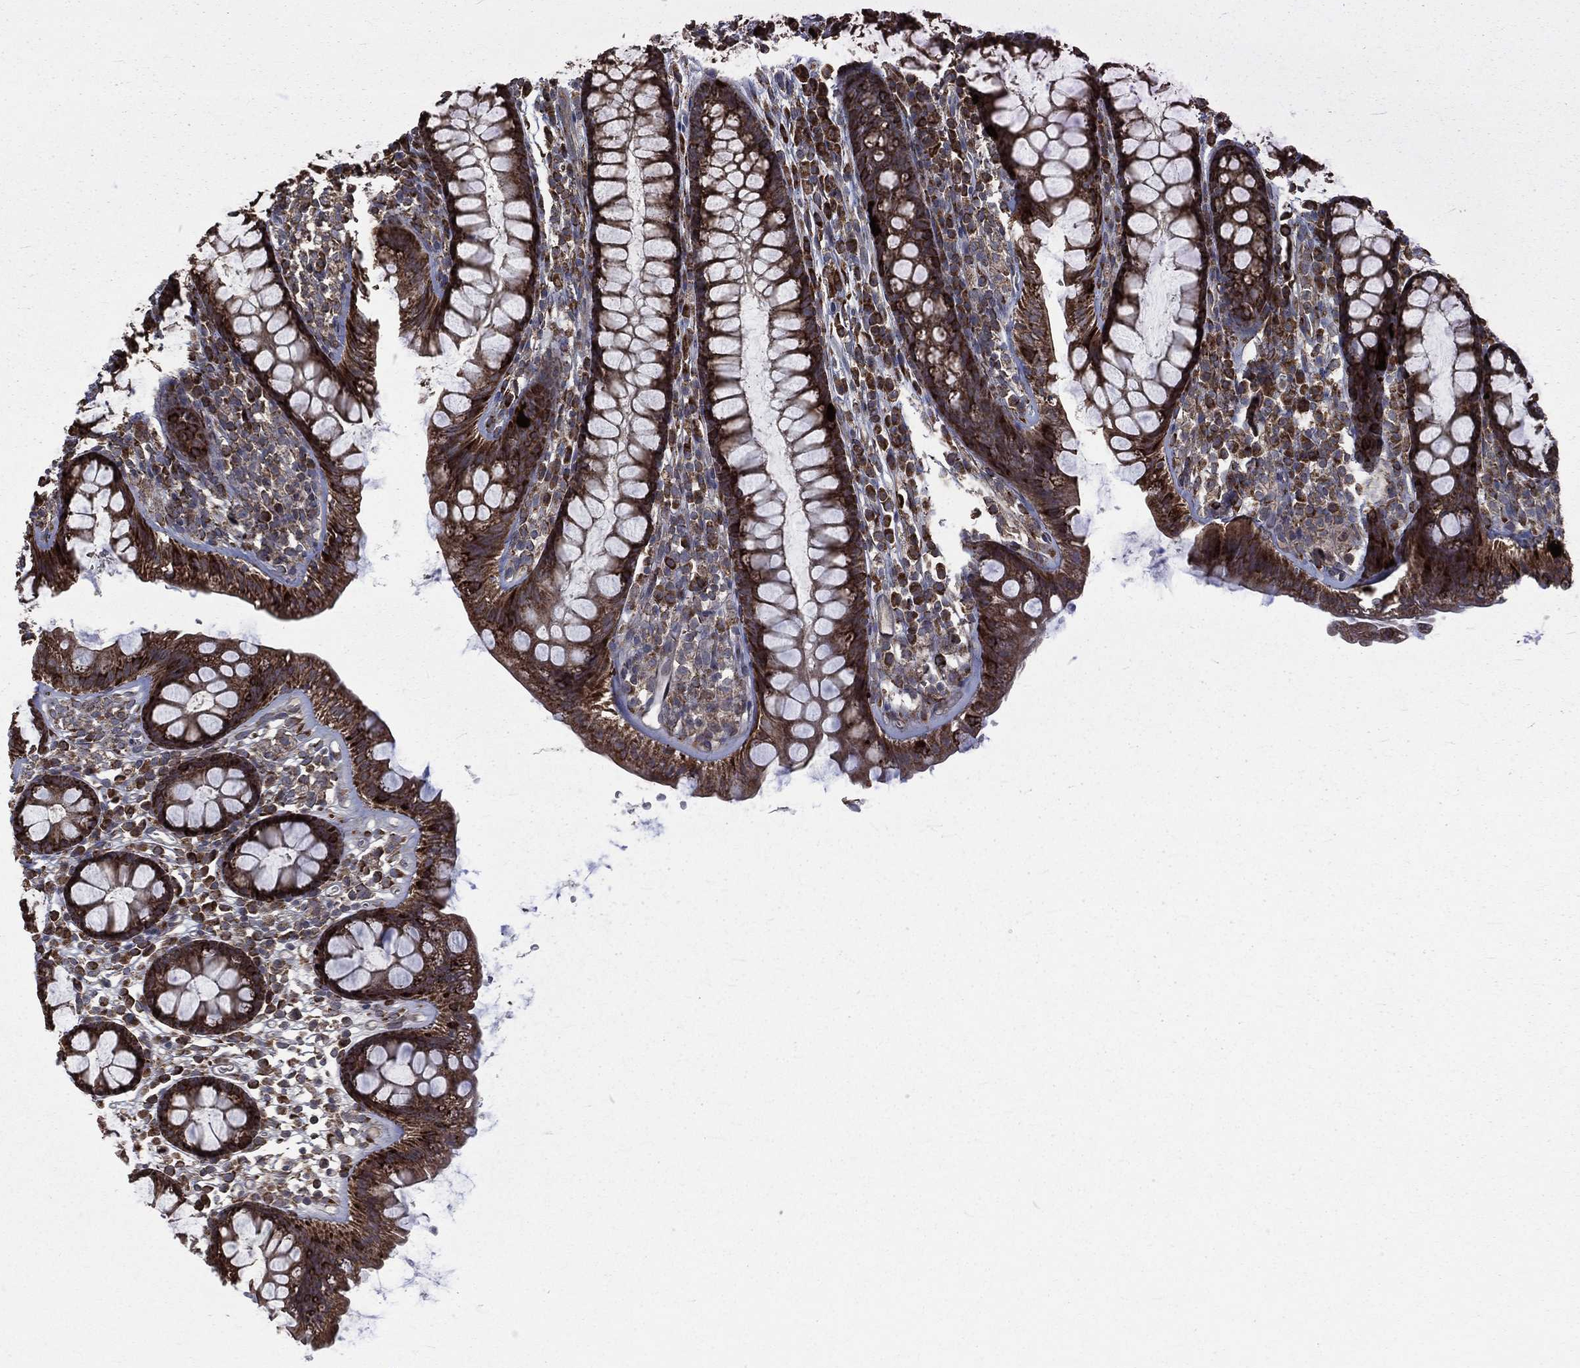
{"staining": {"intensity": "negative", "quantity": "none", "location": "none"}, "tissue": "colon", "cell_type": "Endothelial cells", "image_type": "normal", "snomed": [{"axis": "morphology", "description": "Normal tissue, NOS"}, {"axis": "topography", "description": "Colon"}], "caption": "High power microscopy image of an IHC histopathology image of benign colon, revealing no significant staining in endothelial cells.", "gene": "OLFML1", "patient": {"sex": "male", "age": 76}}